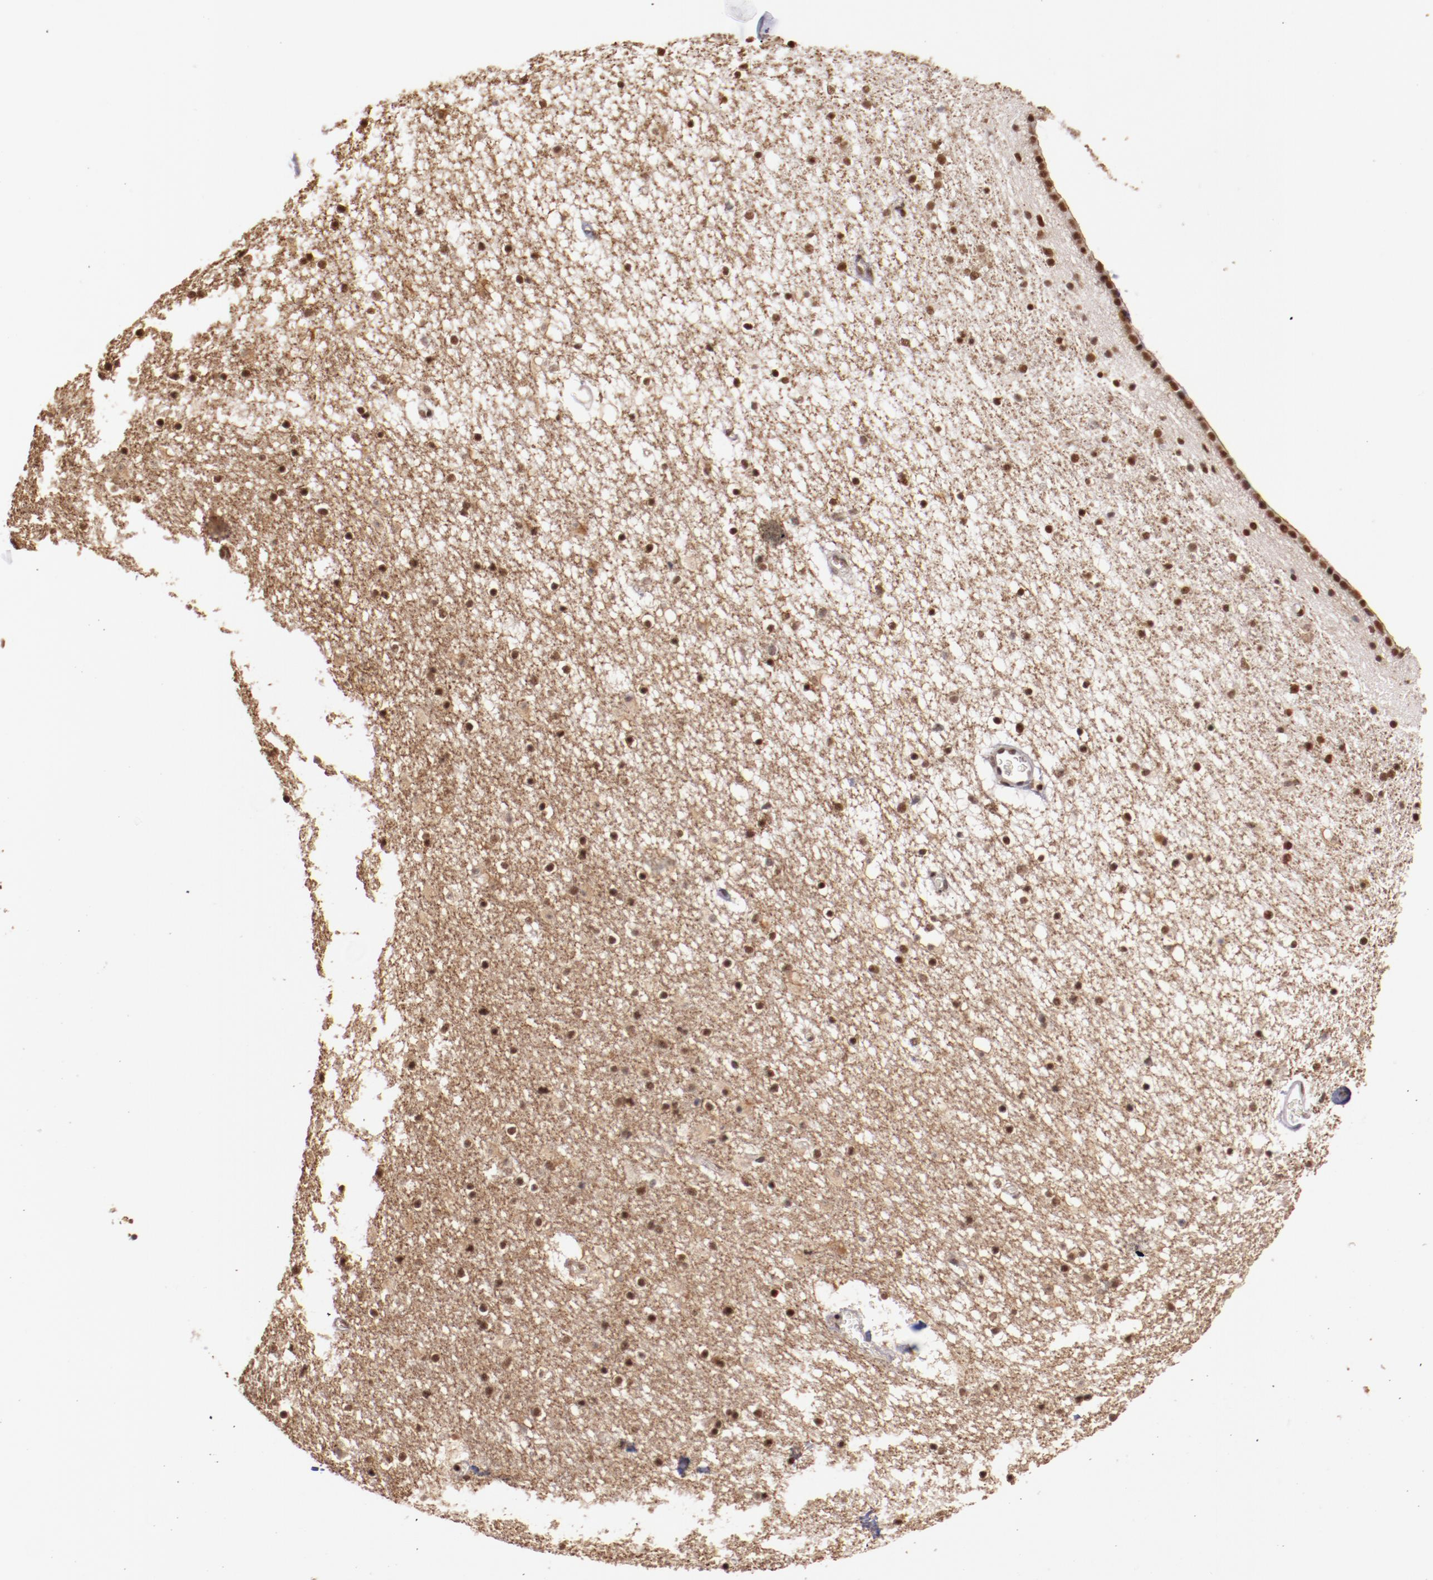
{"staining": {"intensity": "moderate", "quantity": "25%-75%", "location": "nuclear"}, "tissue": "caudate", "cell_type": "Glial cells", "image_type": "normal", "snomed": [{"axis": "morphology", "description": "Normal tissue, NOS"}, {"axis": "topography", "description": "Lateral ventricle wall"}], "caption": "A brown stain labels moderate nuclear expression of a protein in glial cells of normal caudate.", "gene": "STAG2", "patient": {"sex": "male", "age": 45}}